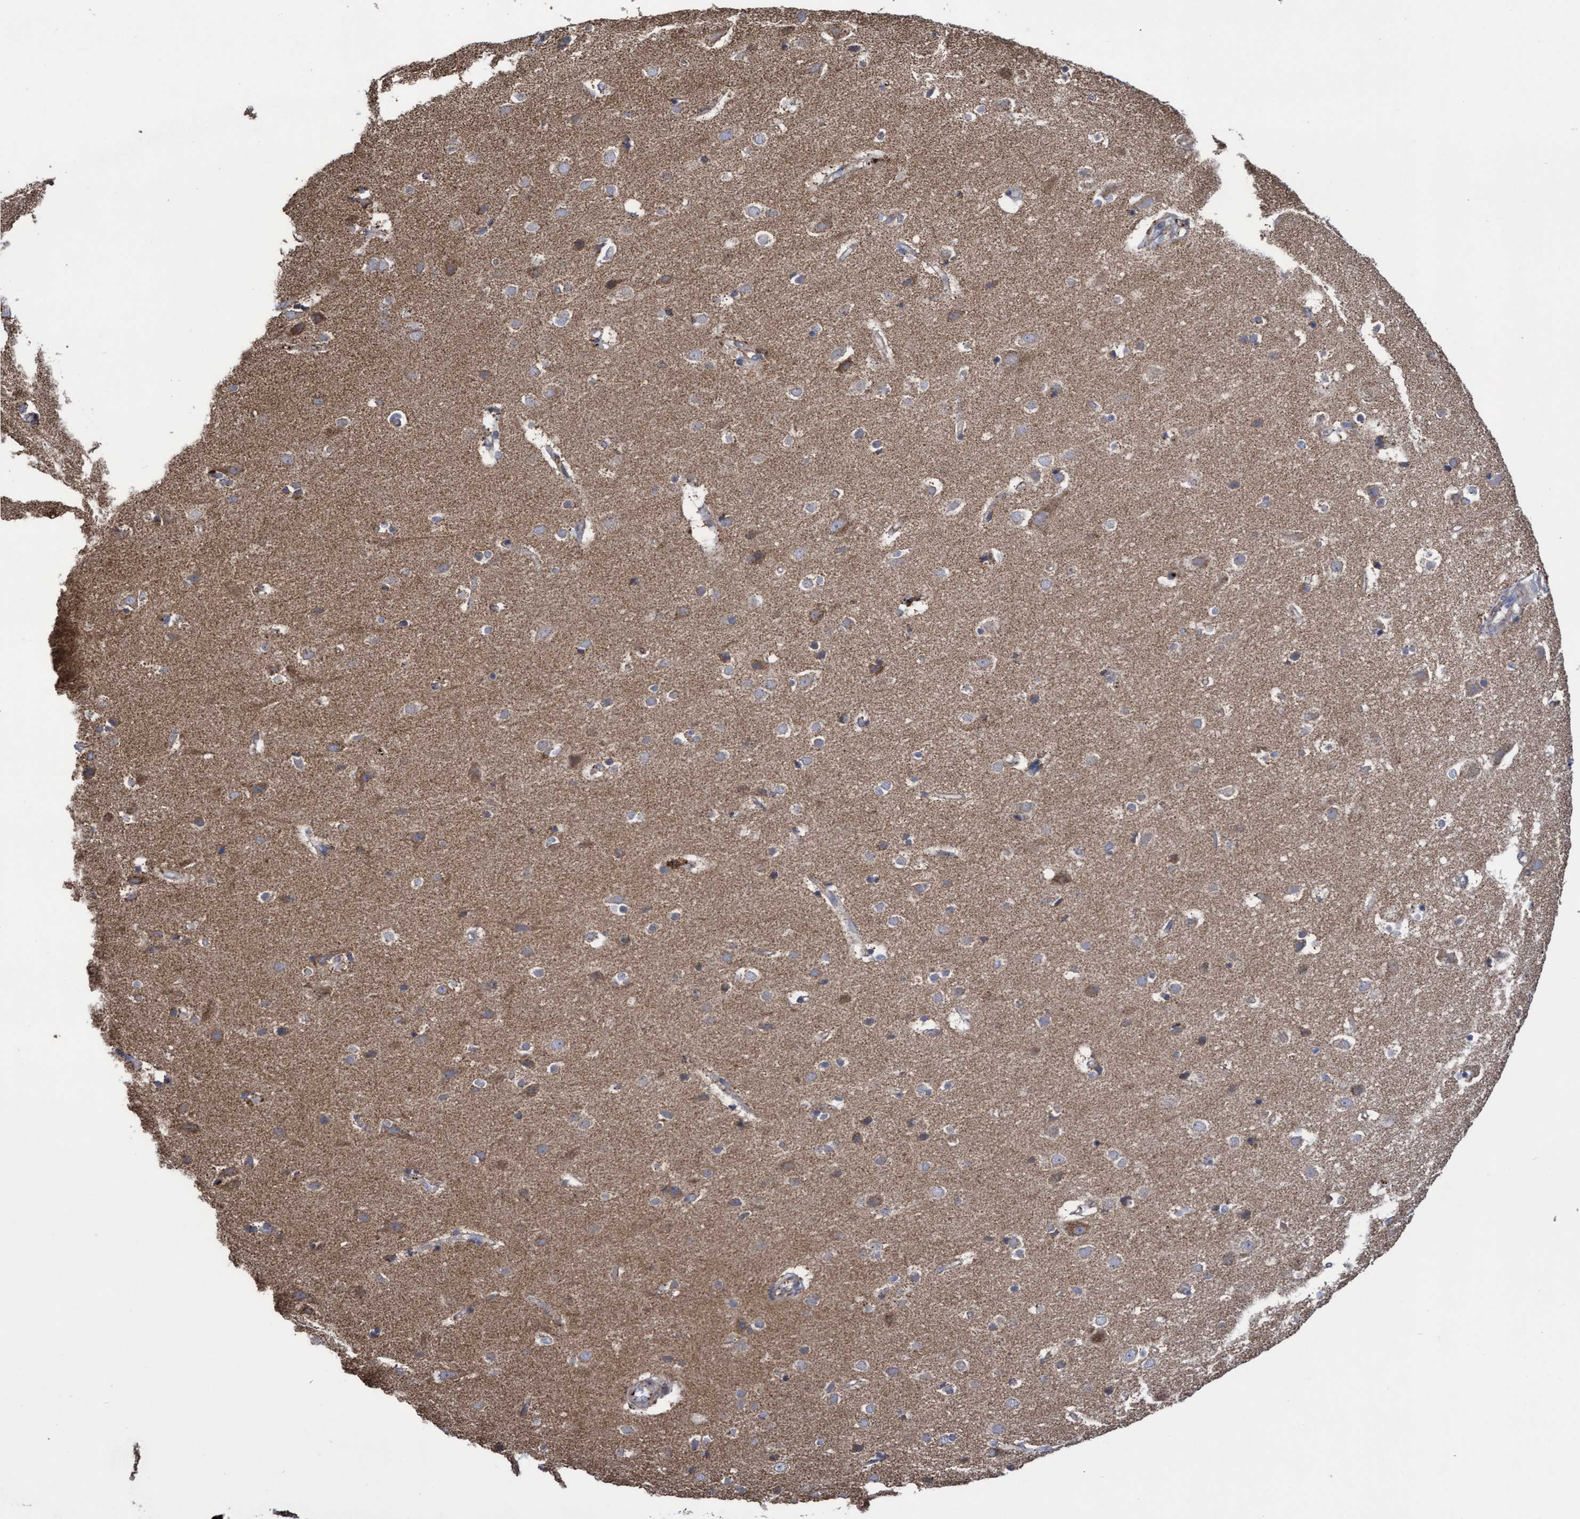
{"staining": {"intensity": "negative", "quantity": "none", "location": "none"}, "tissue": "cerebral cortex", "cell_type": "Endothelial cells", "image_type": "normal", "snomed": [{"axis": "morphology", "description": "Normal tissue, NOS"}, {"axis": "topography", "description": "Cerebral cortex"}], "caption": "DAB immunohistochemical staining of normal cerebral cortex exhibits no significant positivity in endothelial cells.", "gene": "COBL", "patient": {"sex": "male", "age": 54}}